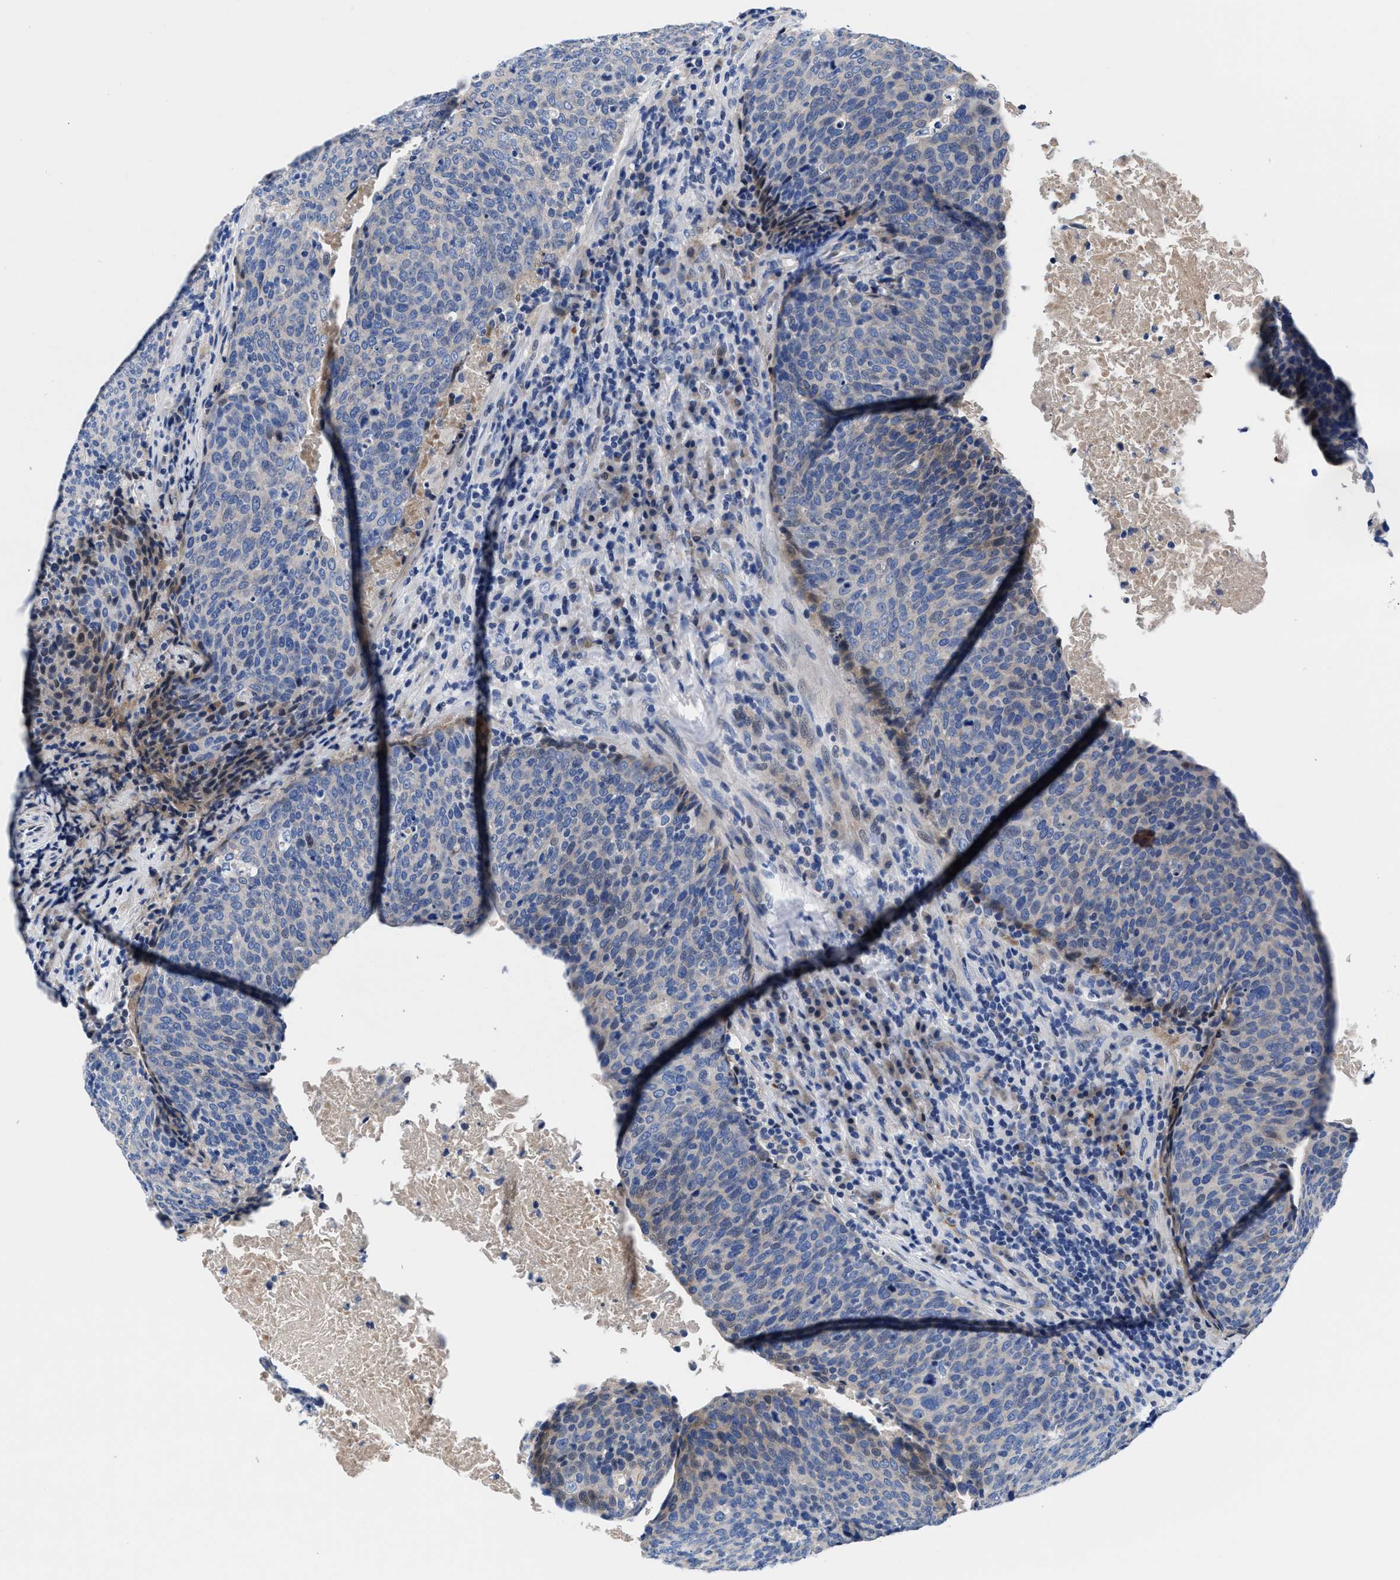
{"staining": {"intensity": "negative", "quantity": "none", "location": "none"}, "tissue": "head and neck cancer", "cell_type": "Tumor cells", "image_type": "cancer", "snomed": [{"axis": "morphology", "description": "Squamous cell carcinoma, NOS"}, {"axis": "morphology", "description": "Squamous cell carcinoma, metastatic, NOS"}, {"axis": "topography", "description": "Lymph node"}, {"axis": "topography", "description": "Head-Neck"}], "caption": "Protein analysis of head and neck metastatic squamous cell carcinoma demonstrates no significant staining in tumor cells.", "gene": "DHRS13", "patient": {"sex": "male", "age": 62}}